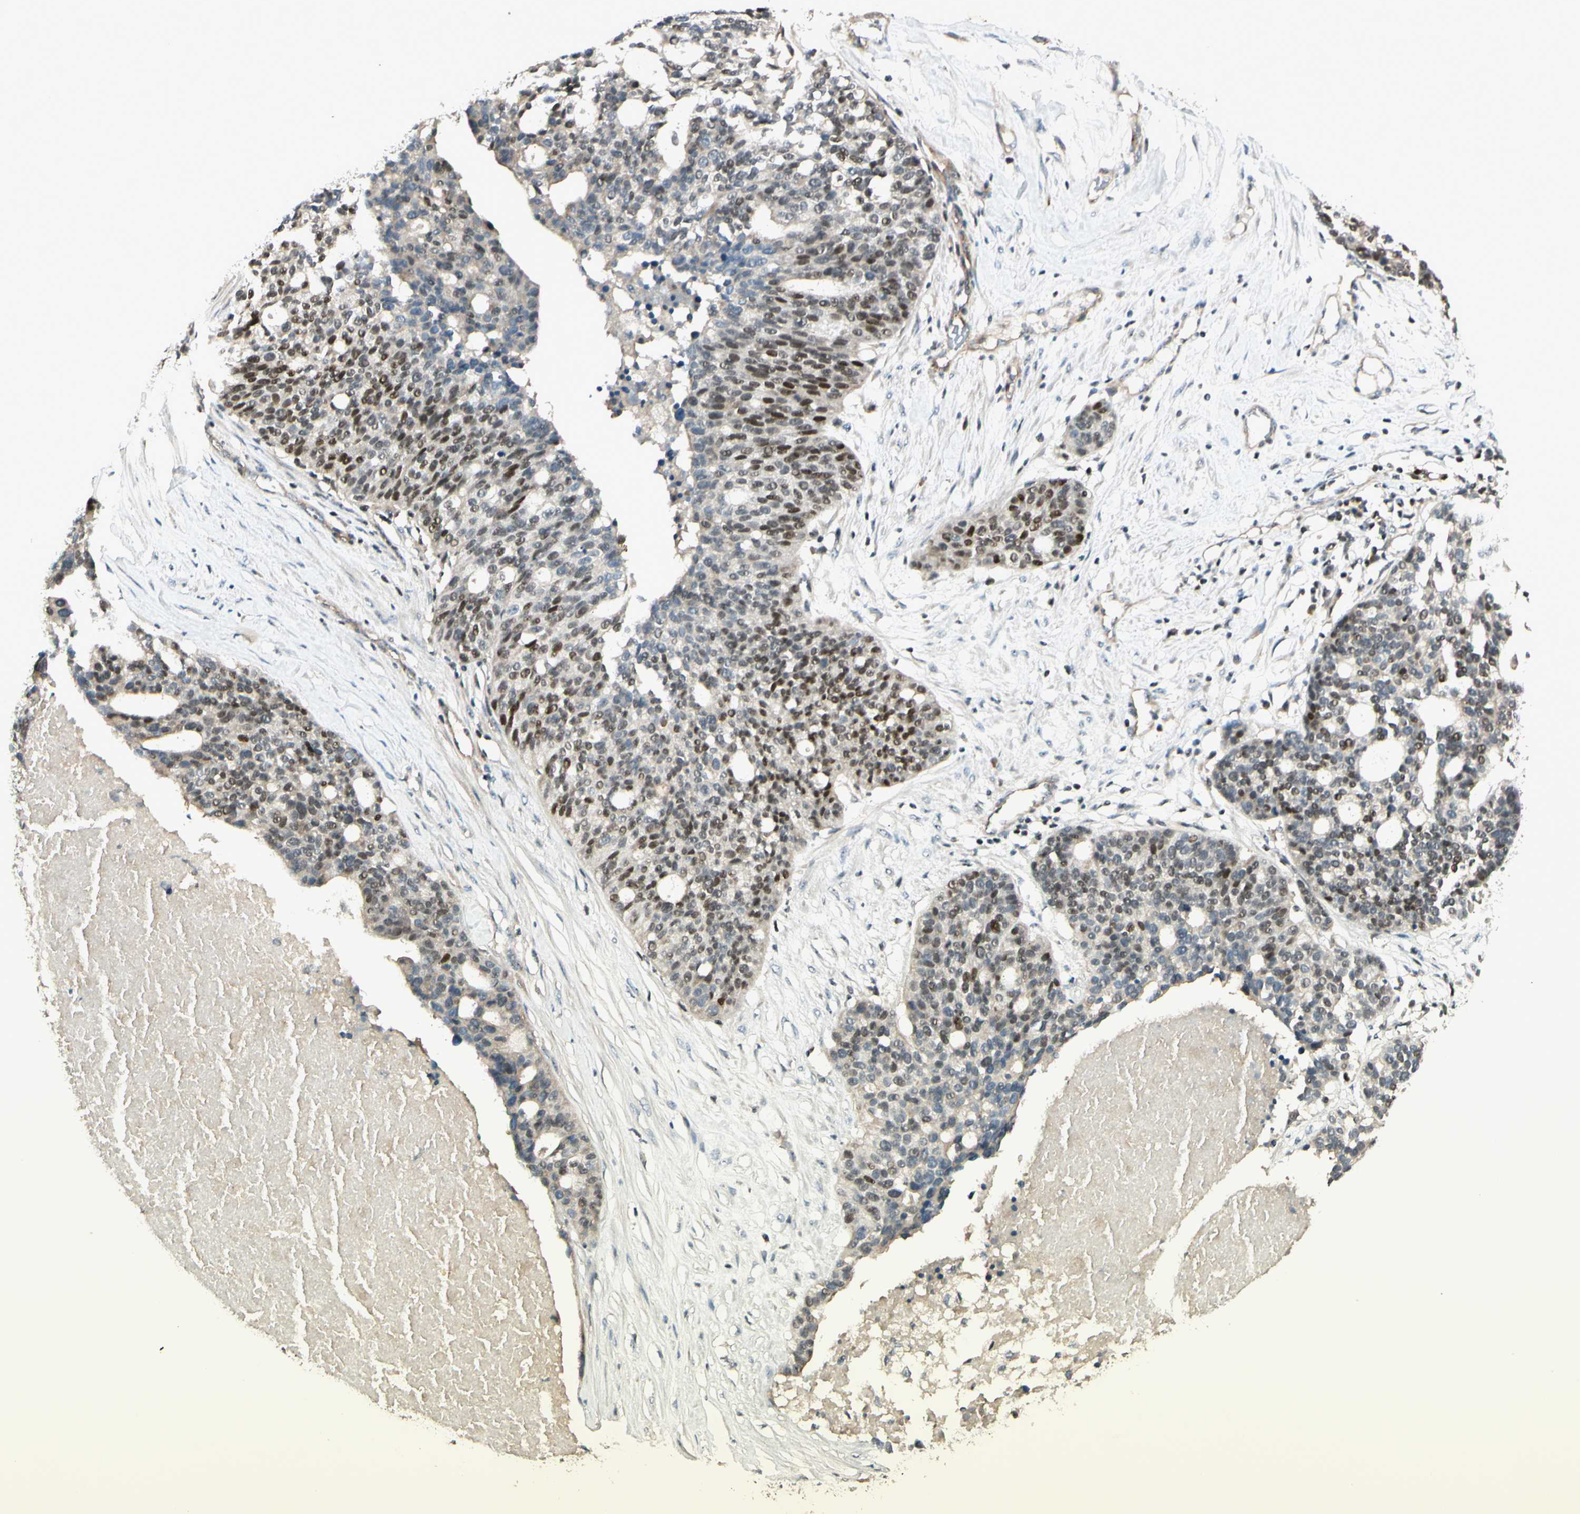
{"staining": {"intensity": "weak", "quantity": "25%-75%", "location": "cytoplasmic/membranous,nuclear"}, "tissue": "ovarian cancer", "cell_type": "Tumor cells", "image_type": "cancer", "snomed": [{"axis": "morphology", "description": "Cystadenocarcinoma, serous, NOS"}, {"axis": "topography", "description": "Ovary"}], "caption": "Immunohistochemical staining of serous cystadenocarcinoma (ovarian) exhibits weak cytoplasmic/membranous and nuclear protein expression in approximately 25%-75% of tumor cells.", "gene": "NFYA", "patient": {"sex": "female", "age": 59}}